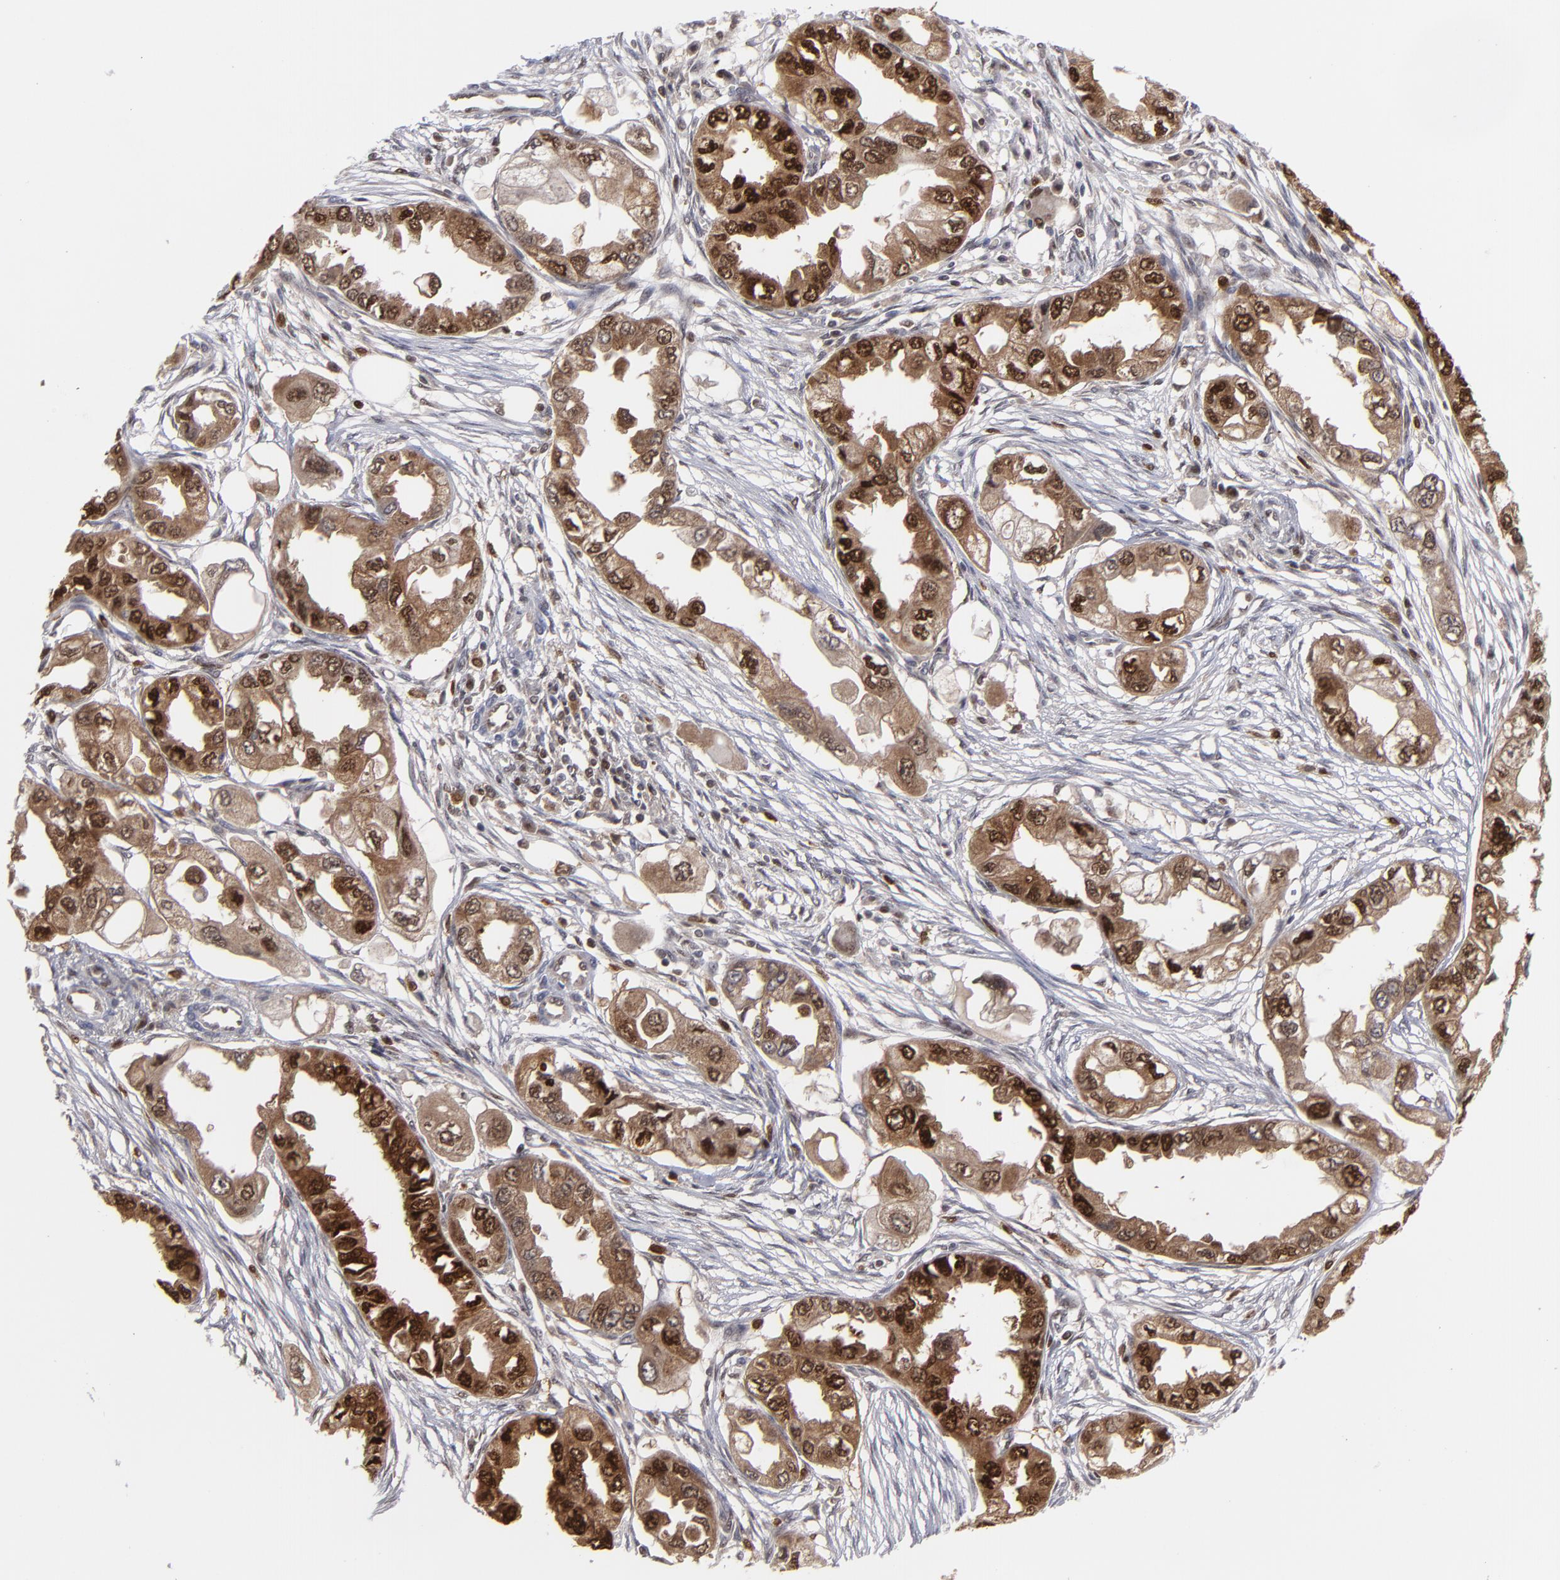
{"staining": {"intensity": "moderate", "quantity": ">75%", "location": "cytoplasmic/membranous,nuclear"}, "tissue": "endometrial cancer", "cell_type": "Tumor cells", "image_type": "cancer", "snomed": [{"axis": "morphology", "description": "Adenocarcinoma, NOS"}, {"axis": "topography", "description": "Endometrium"}], "caption": "Protein expression analysis of endometrial cancer (adenocarcinoma) shows moderate cytoplasmic/membranous and nuclear staining in about >75% of tumor cells. (DAB IHC with brightfield microscopy, high magnification).", "gene": "GSR", "patient": {"sex": "female", "age": 67}}